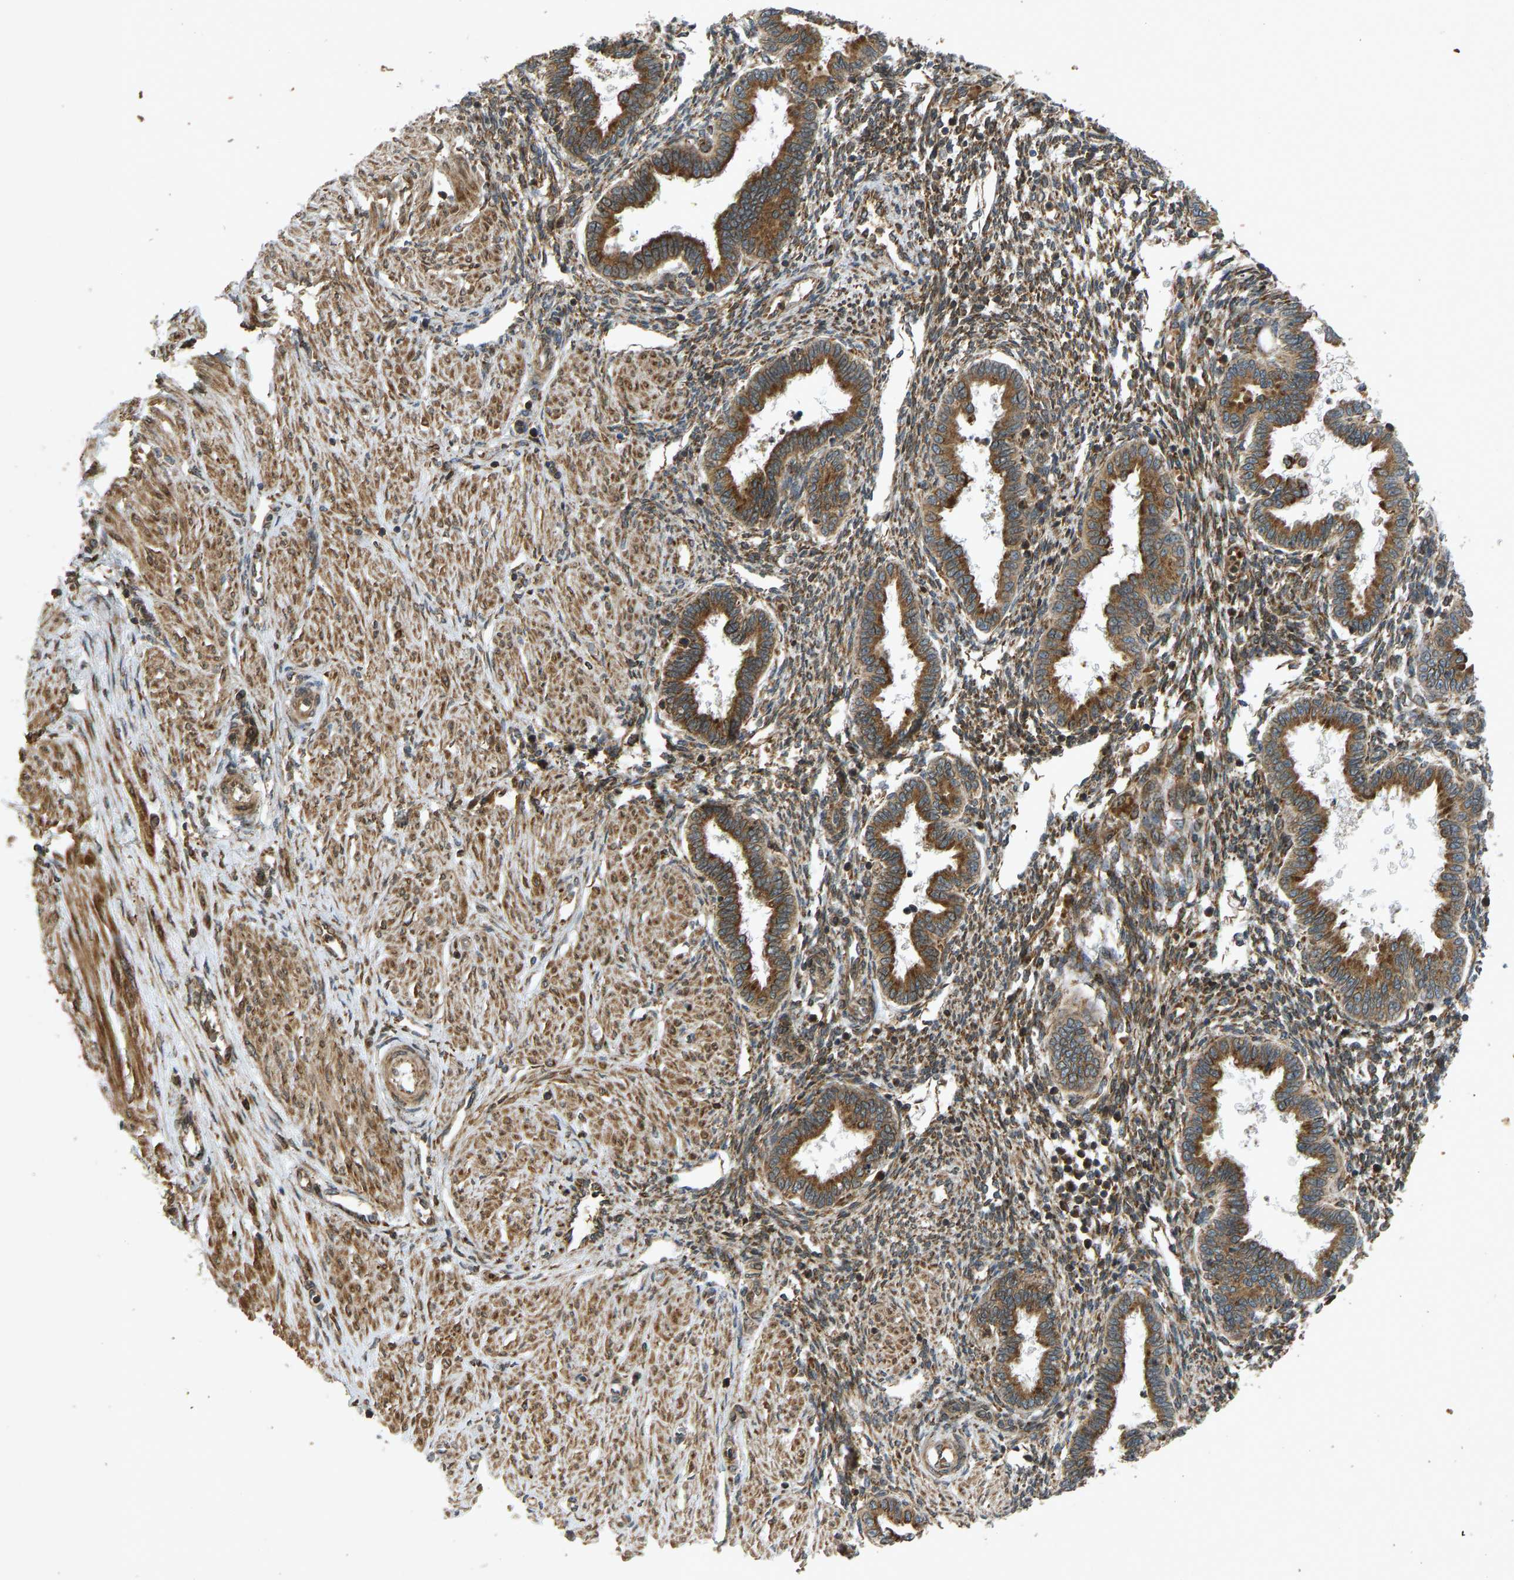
{"staining": {"intensity": "strong", "quantity": ">75%", "location": "cytoplasmic/membranous"}, "tissue": "endometrium", "cell_type": "Cells in endometrial stroma", "image_type": "normal", "snomed": [{"axis": "morphology", "description": "Normal tissue, NOS"}, {"axis": "topography", "description": "Endometrium"}], "caption": "Endometrium stained for a protein demonstrates strong cytoplasmic/membranous positivity in cells in endometrial stroma. (Stains: DAB (3,3'-diaminobenzidine) in brown, nuclei in blue, Microscopy: brightfield microscopy at high magnification).", "gene": "RPN2", "patient": {"sex": "female", "age": 33}}